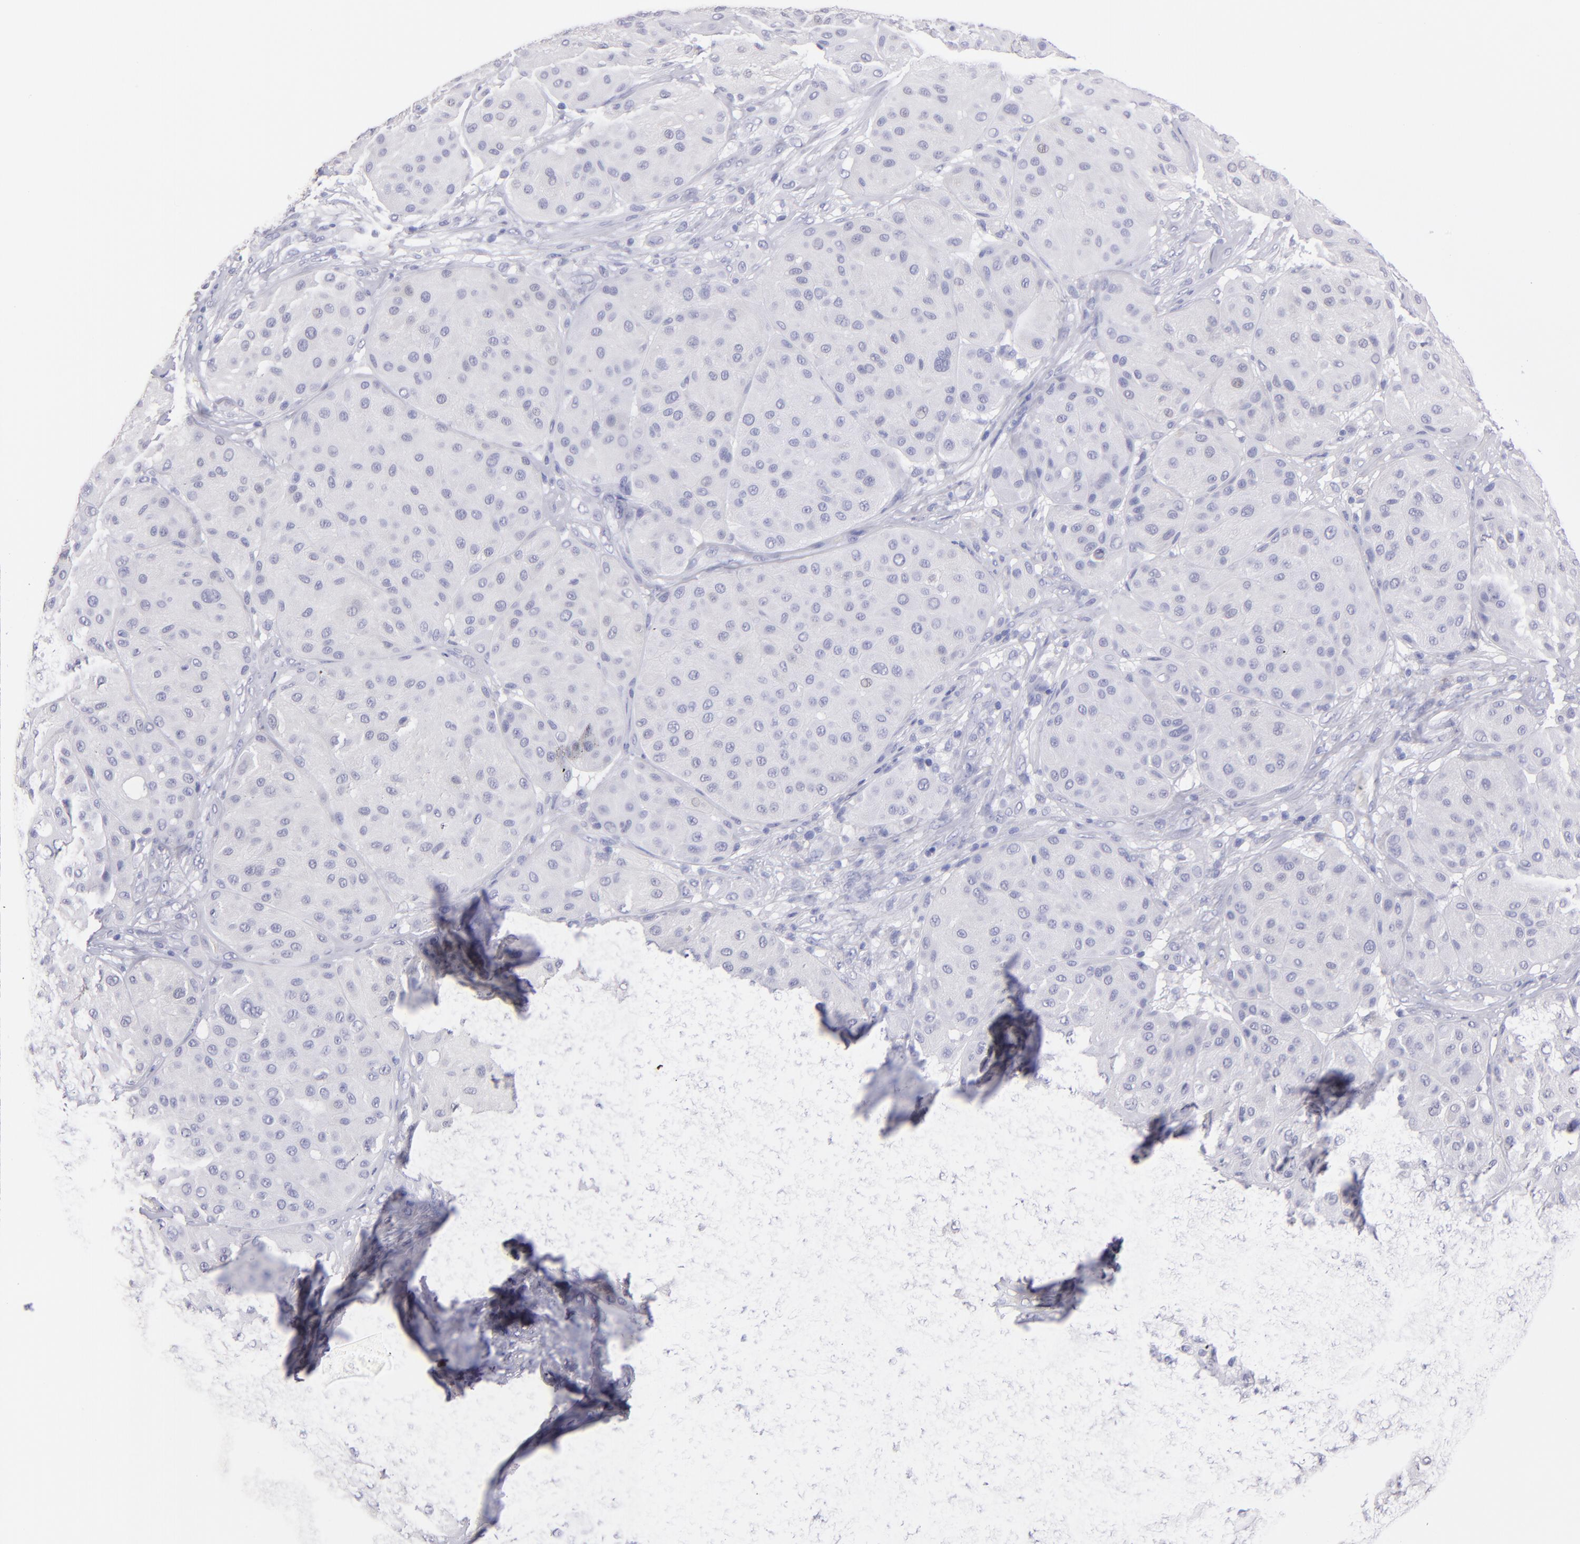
{"staining": {"intensity": "negative", "quantity": "none", "location": "none"}, "tissue": "melanoma", "cell_type": "Tumor cells", "image_type": "cancer", "snomed": [{"axis": "morphology", "description": "Normal tissue, NOS"}, {"axis": "morphology", "description": "Malignant melanoma, Metastatic site"}, {"axis": "topography", "description": "Skin"}], "caption": "Immunohistochemistry of human melanoma reveals no staining in tumor cells.", "gene": "TG", "patient": {"sex": "male", "age": 41}}